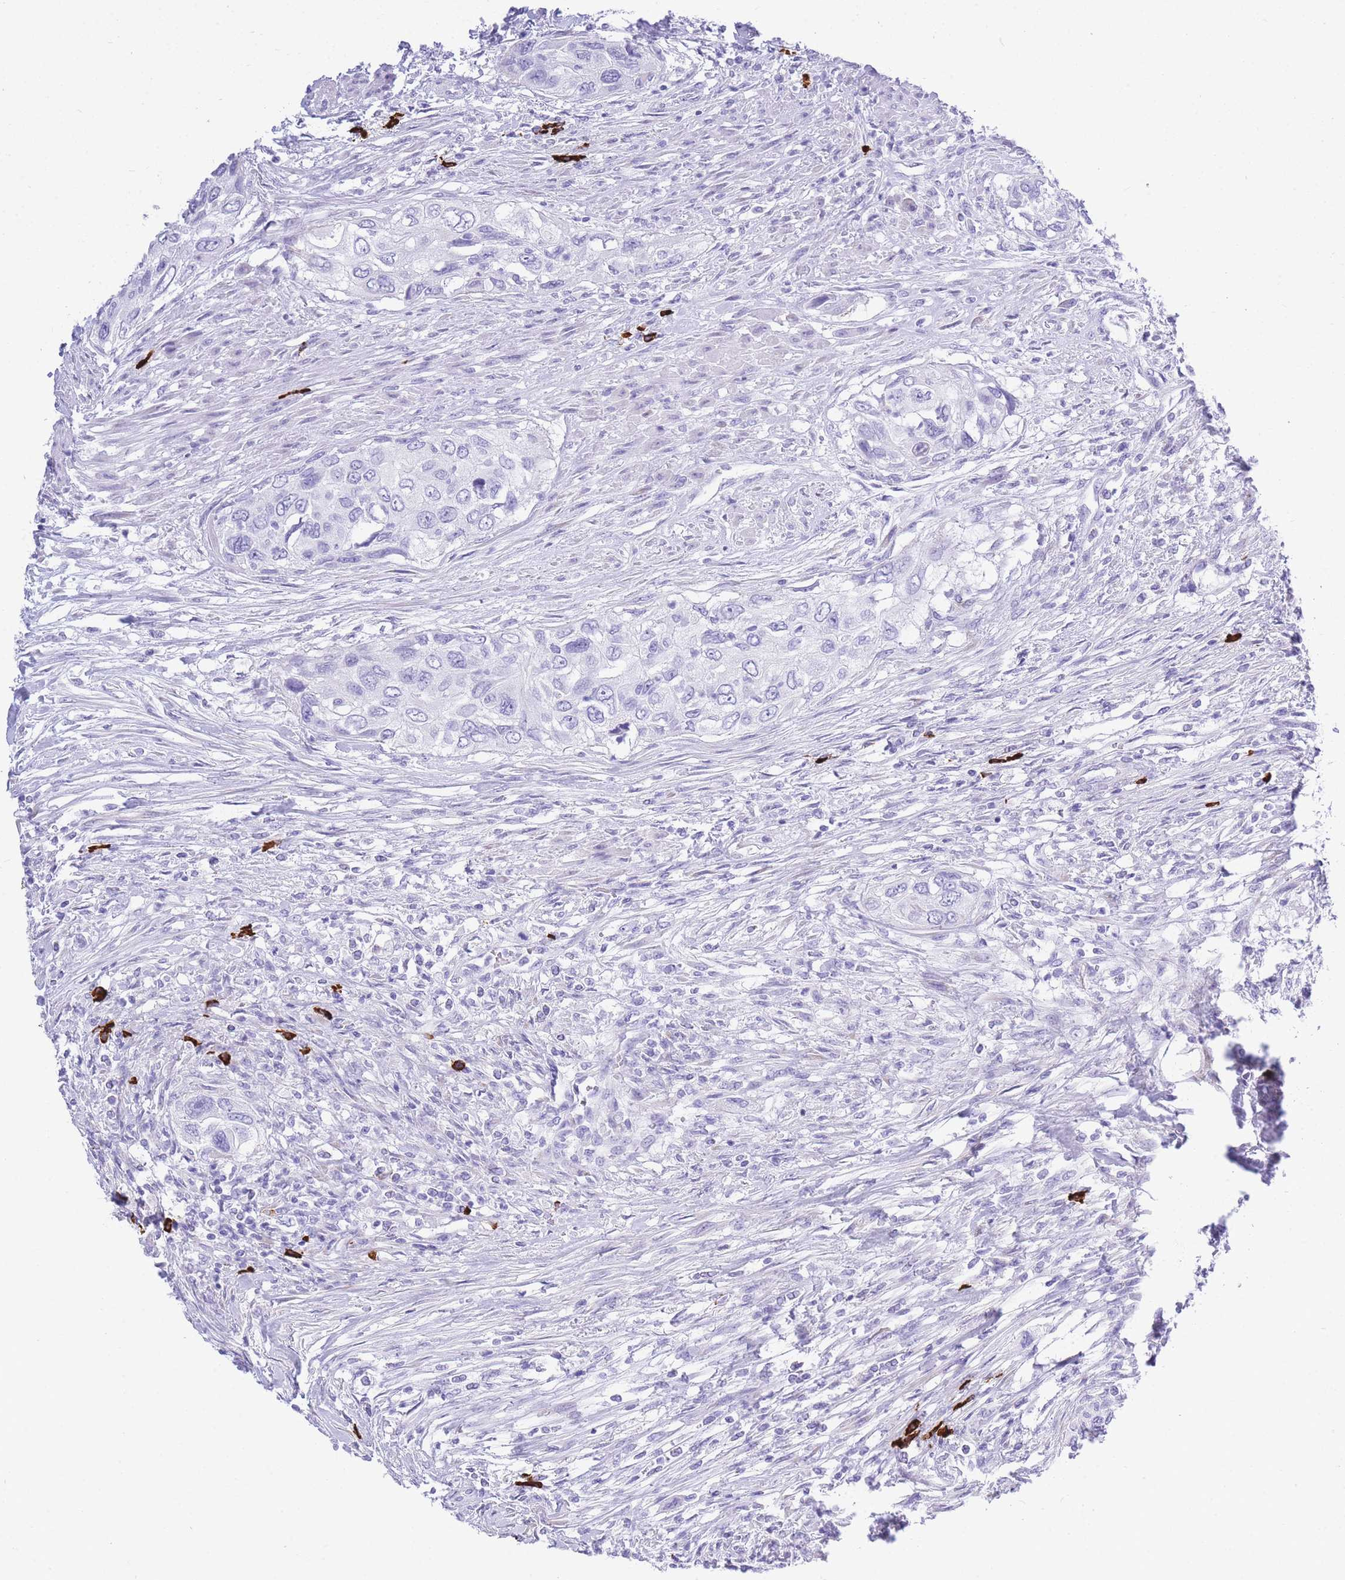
{"staining": {"intensity": "negative", "quantity": "none", "location": "none"}, "tissue": "urothelial cancer", "cell_type": "Tumor cells", "image_type": "cancer", "snomed": [{"axis": "morphology", "description": "Urothelial carcinoma, High grade"}, {"axis": "topography", "description": "Urinary bladder"}], "caption": "Tumor cells show no significant protein expression in high-grade urothelial carcinoma.", "gene": "ZFP62", "patient": {"sex": "female", "age": 60}}